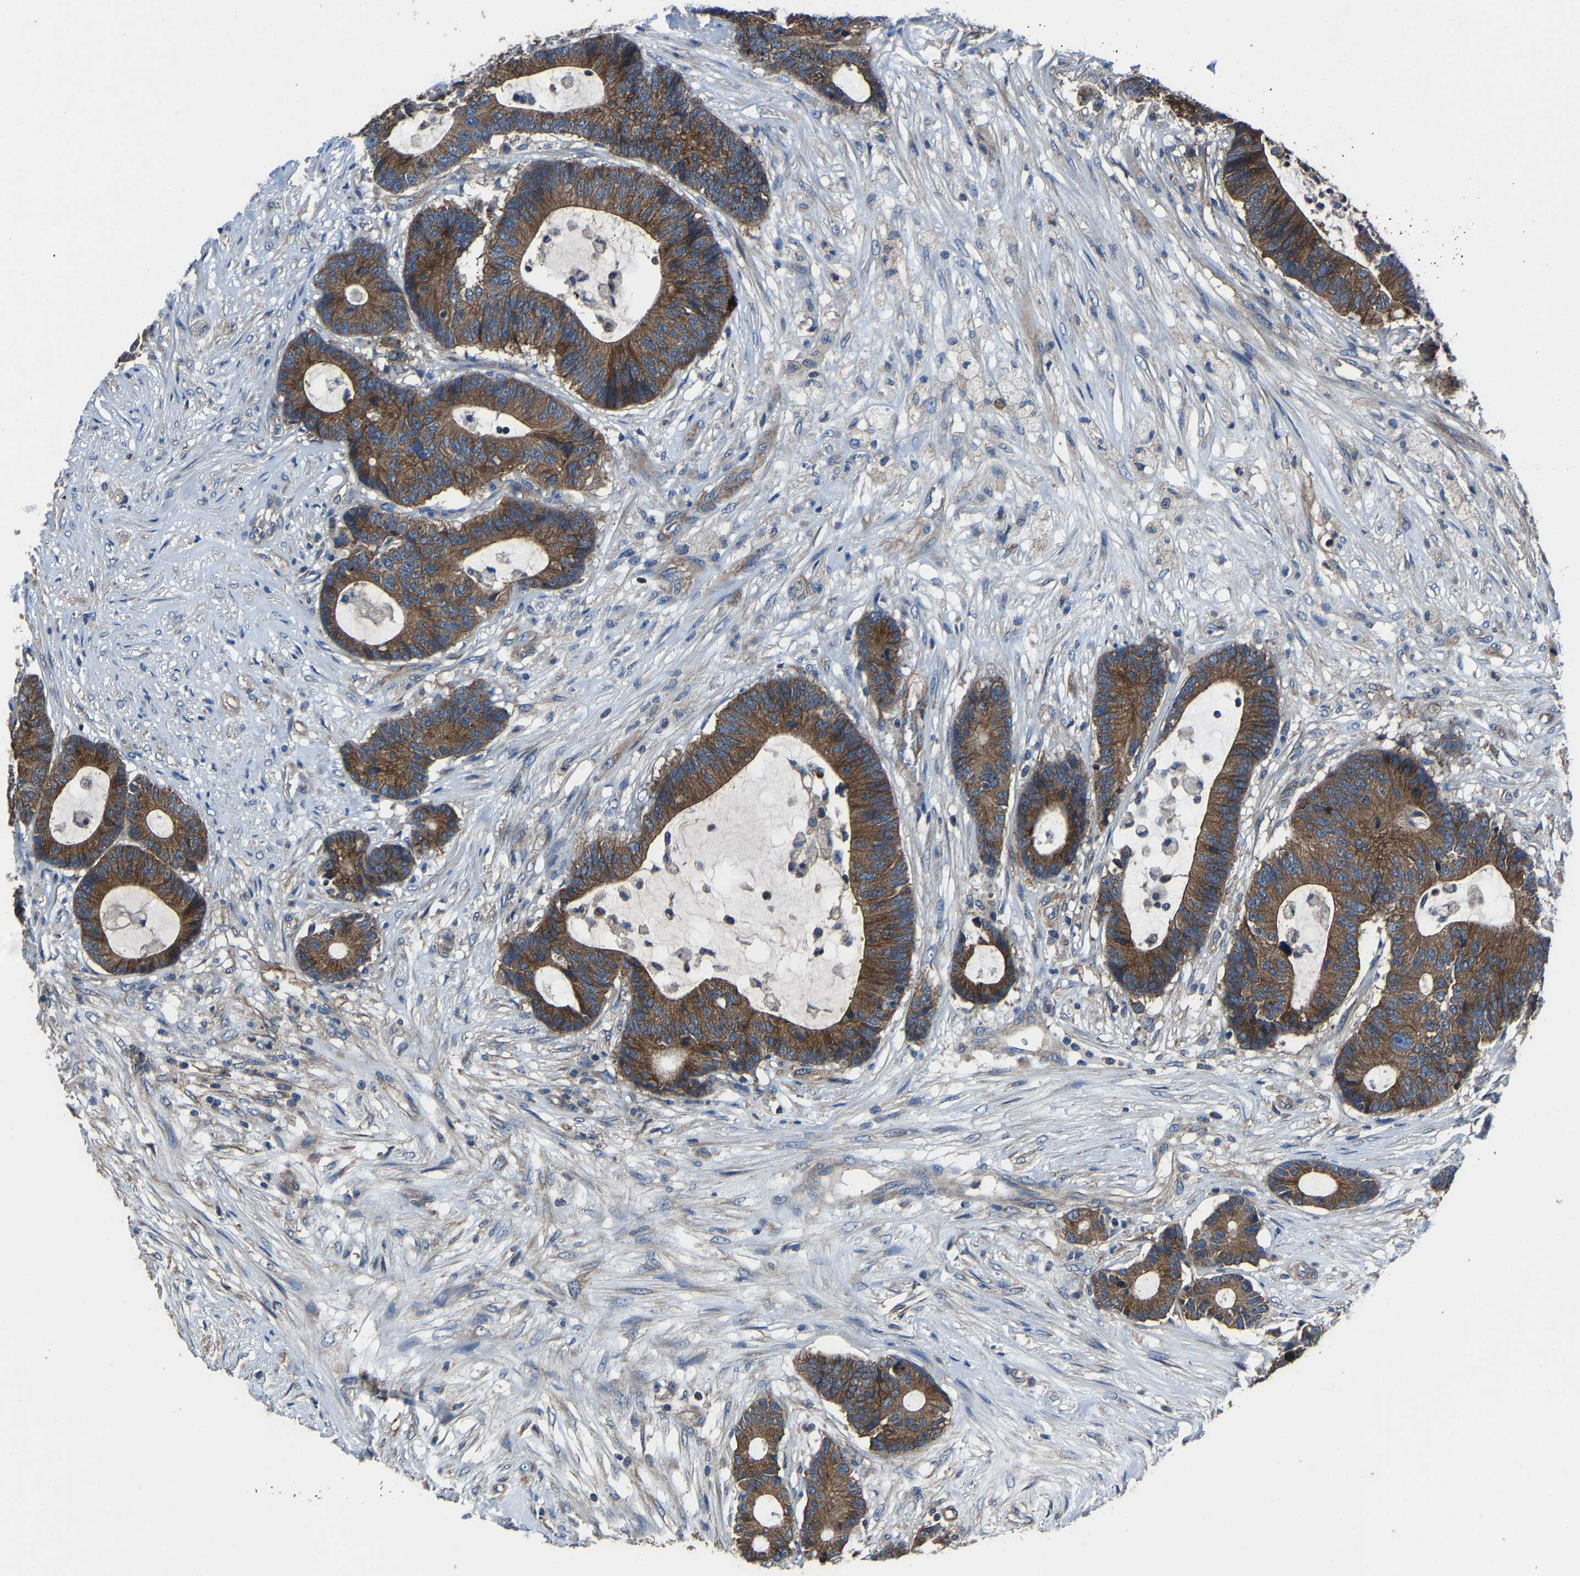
{"staining": {"intensity": "moderate", "quantity": ">75%", "location": "cytoplasmic/membranous"}, "tissue": "colorectal cancer", "cell_type": "Tumor cells", "image_type": "cancer", "snomed": [{"axis": "morphology", "description": "Adenocarcinoma, NOS"}, {"axis": "topography", "description": "Colon"}], "caption": "Colorectal adenocarcinoma stained with a brown dye demonstrates moderate cytoplasmic/membranous positive staining in approximately >75% of tumor cells.", "gene": "KIAA1958", "patient": {"sex": "female", "age": 84}}